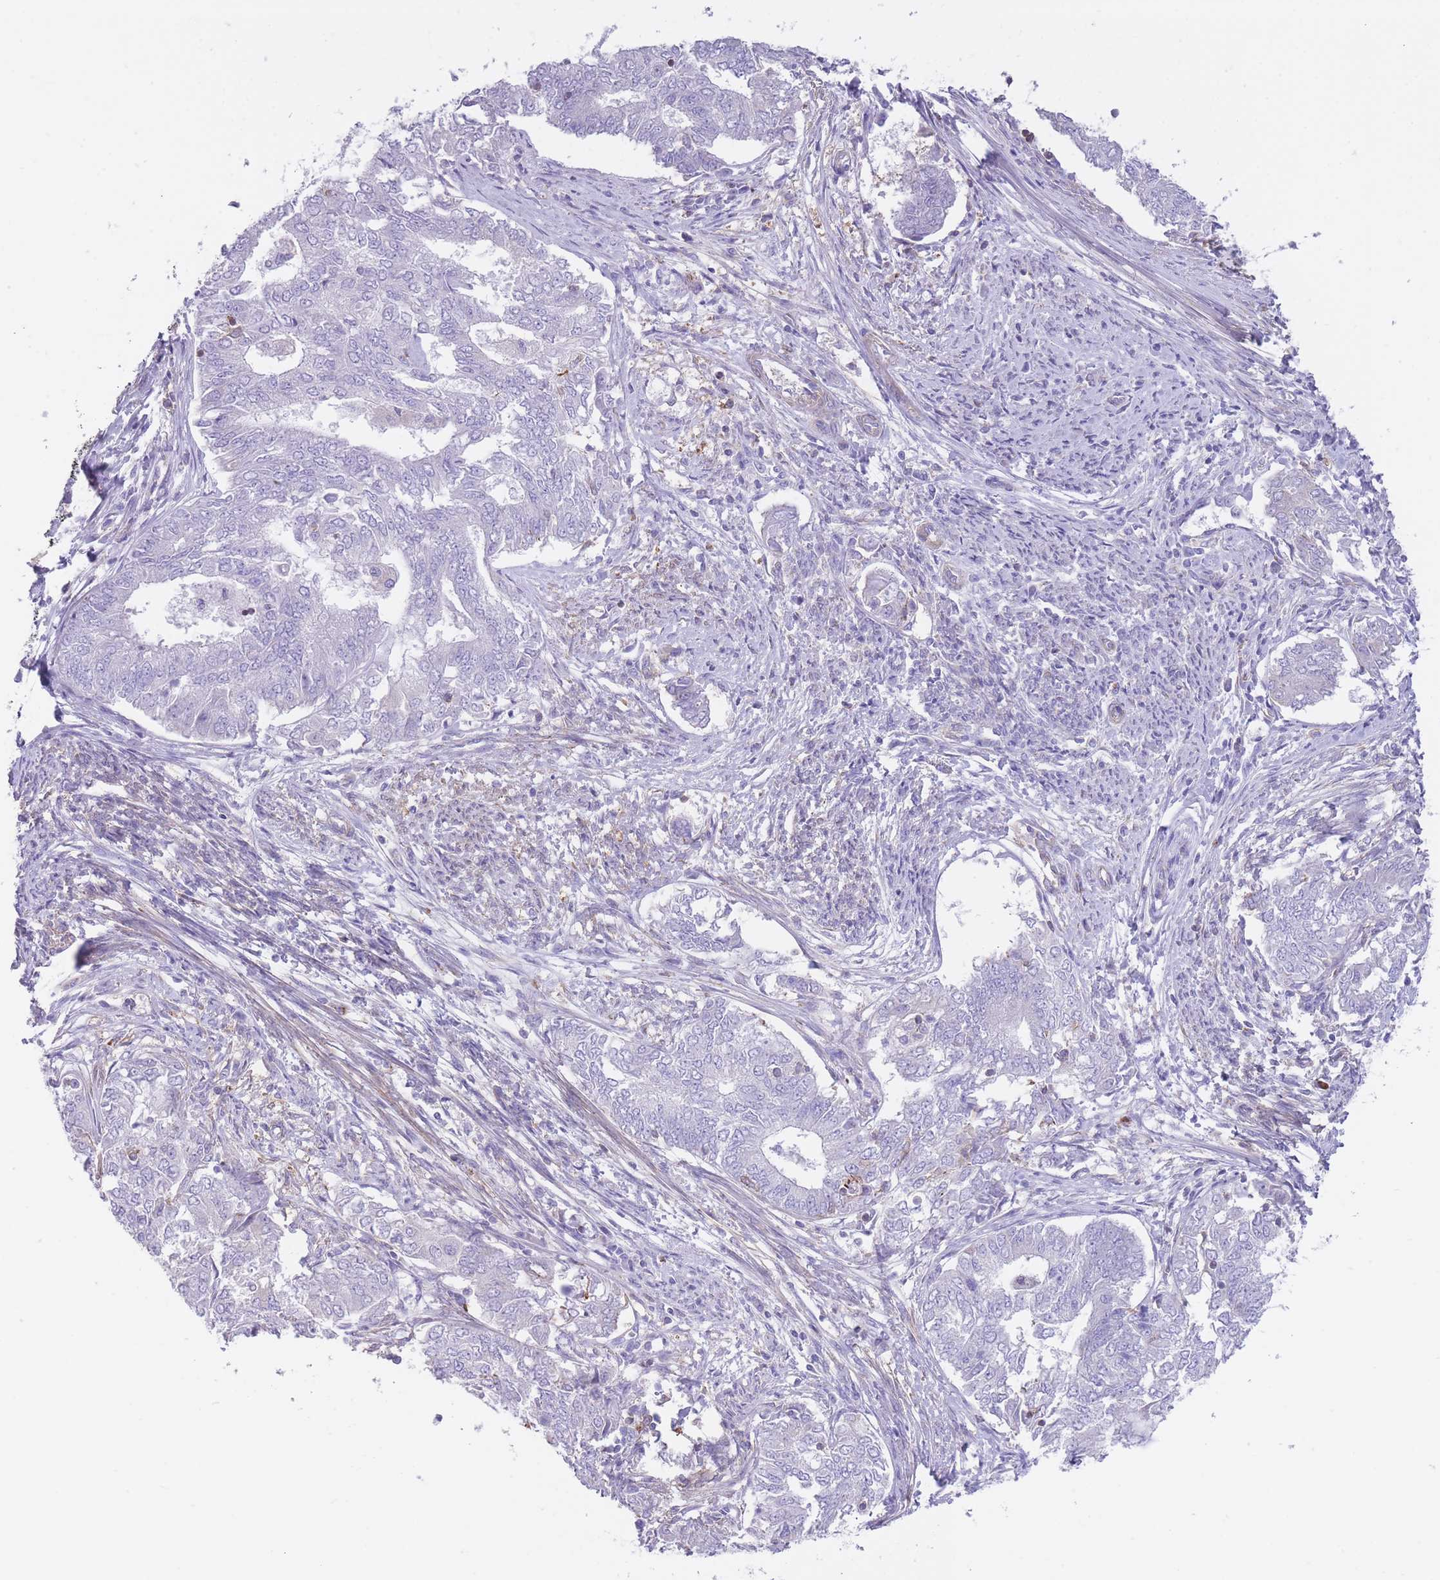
{"staining": {"intensity": "negative", "quantity": "none", "location": "none"}, "tissue": "endometrial cancer", "cell_type": "Tumor cells", "image_type": "cancer", "snomed": [{"axis": "morphology", "description": "Adenocarcinoma, NOS"}, {"axis": "topography", "description": "Endometrium"}], "caption": "Endometrial cancer (adenocarcinoma) was stained to show a protein in brown. There is no significant staining in tumor cells. (Brightfield microscopy of DAB (3,3'-diaminobenzidine) immunohistochemistry (IHC) at high magnification).", "gene": "LDB3", "patient": {"sex": "female", "age": 62}}